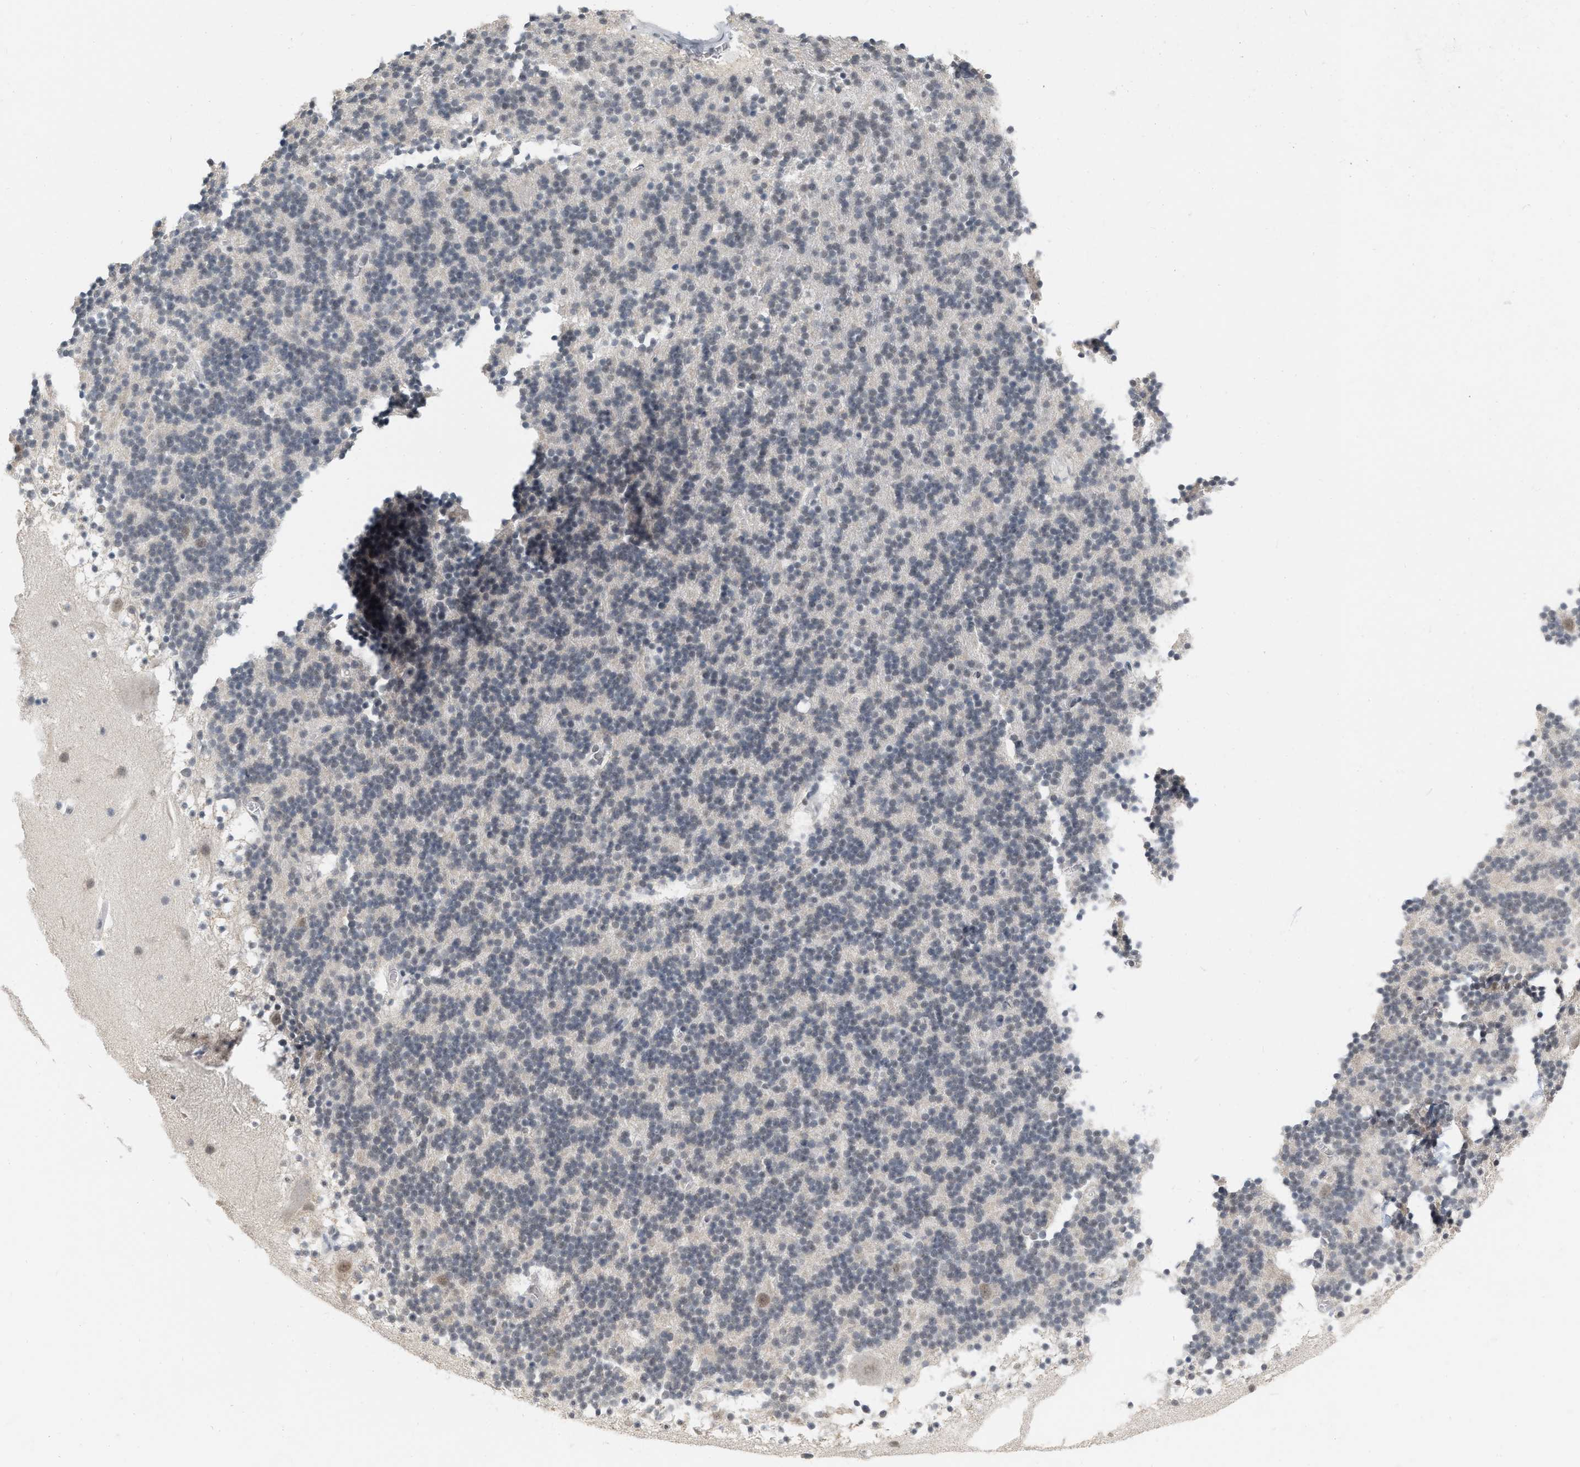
{"staining": {"intensity": "negative", "quantity": "none", "location": "none"}, "tissue": "cerebellum", "cell_type": "Cells in granular layer", "image_type": "normal", "snomed": [{"axis": "morphology", "description": "Normal tissue, NOS"}, {"axis": "topography", "description": "Cerebellum"}], "caption": "Unremarkable cerebellum was stained to show a protein in brown. There is no significant staining in cells in granular layer. Brightfield microscopy of immunohistochemistry stained with DAB (brown) and hematoxylin (blue), captured at high magnification.", "gene": "RUVBL1", "patient": {"sex": "male", "age": 45}}